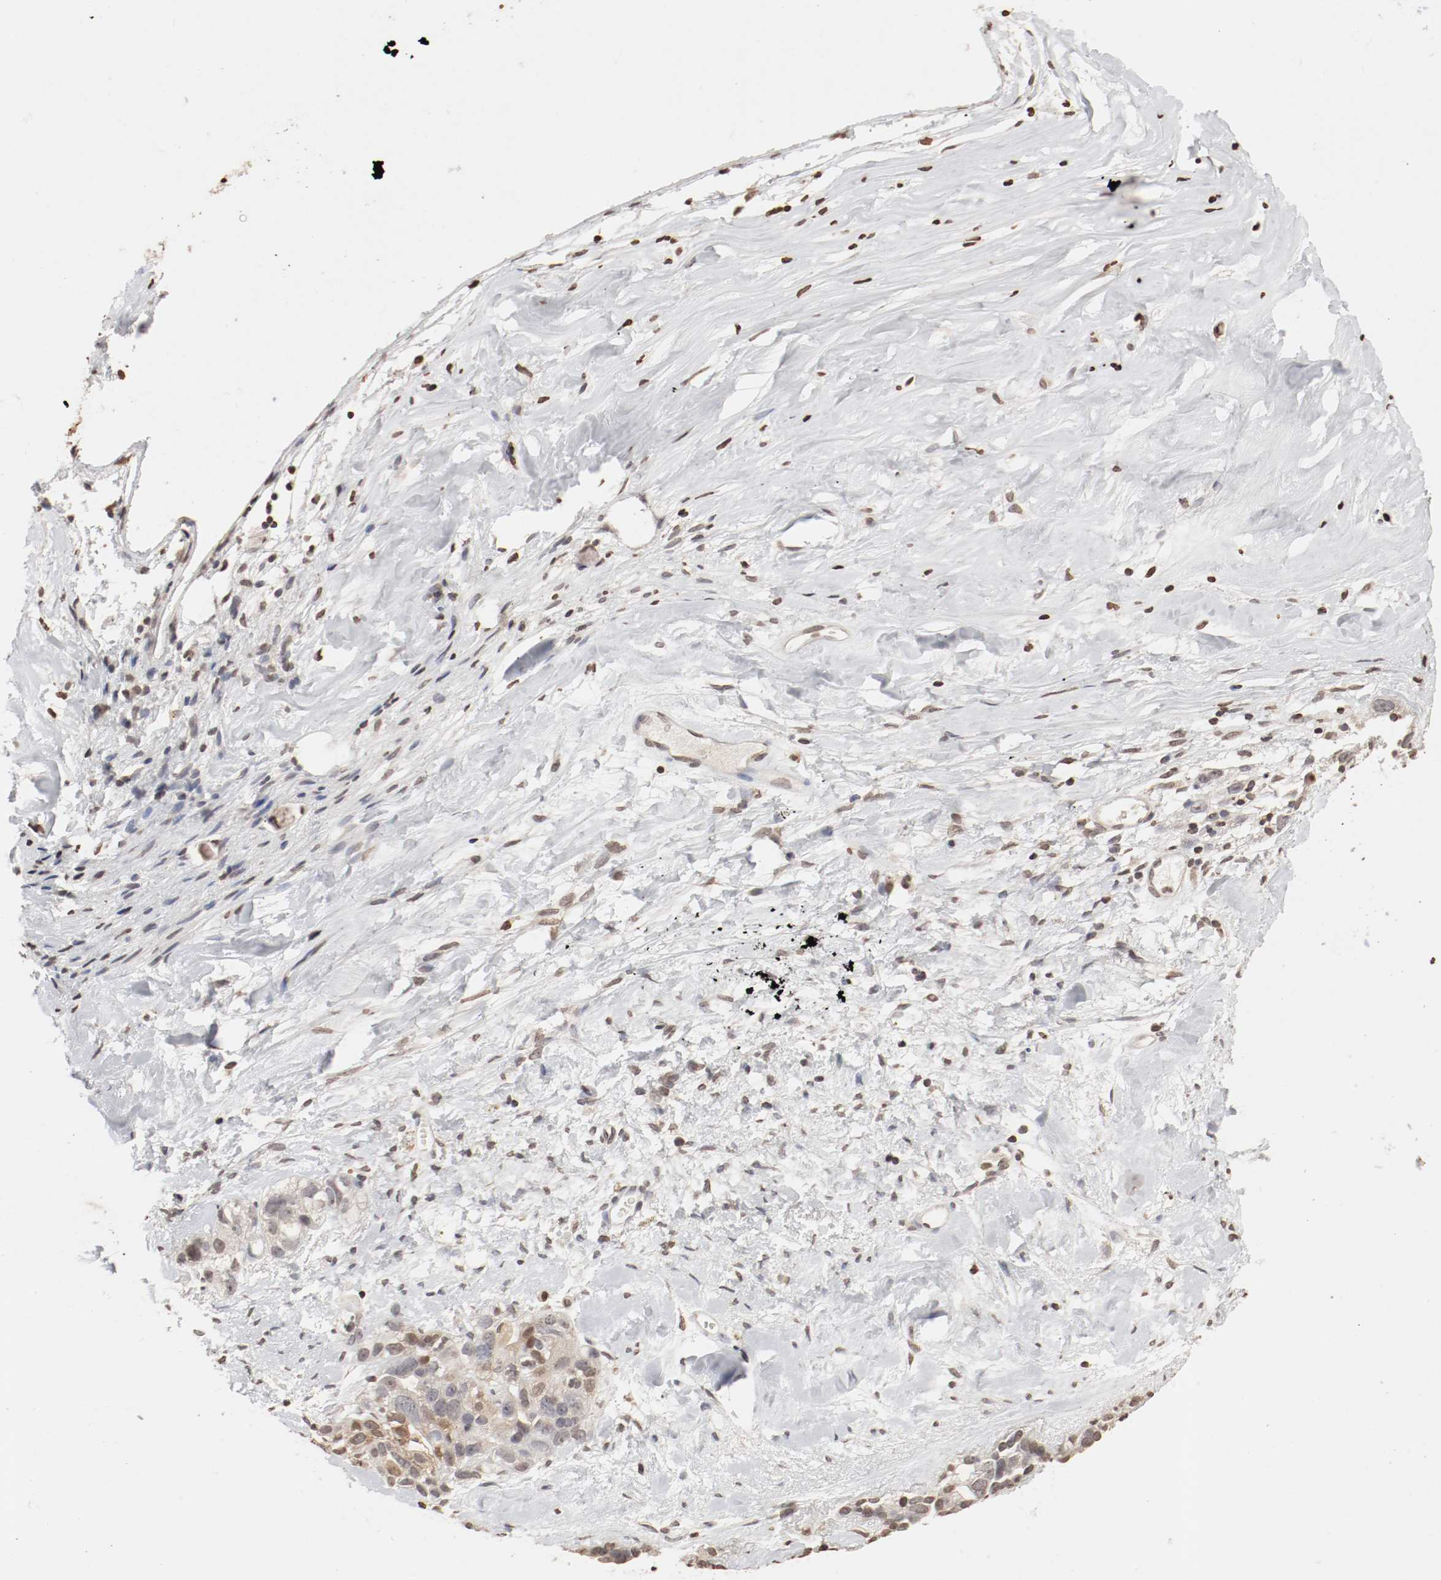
{"staining": {"intensity": "weak", "quantity": "25%-75%", "location": "cytoplasmic/membranous,nuclear"}, "tissue": "ovarian cancer", "cell_type": "Tumor cells", "image_type": "cancer", "snomed": [{"axis": "morphology", "description": "Cystadenocarcinoma, serous, NOS"}, {"axis": "topography", "description": "Ovary"}], "caption": "Protein staining of ovarian serous cystadenocarcinoma tissue shows weak cytoplasmic/membranous and nuclear staining in about 25%-75% of tumor cells. The staining is performed using DAB brown chromogen to label protein expression. The nuclei are counter-stained blue using hematoxylin.", "gene": "WASL", "patient": {"sex": "female", "age": 66}}